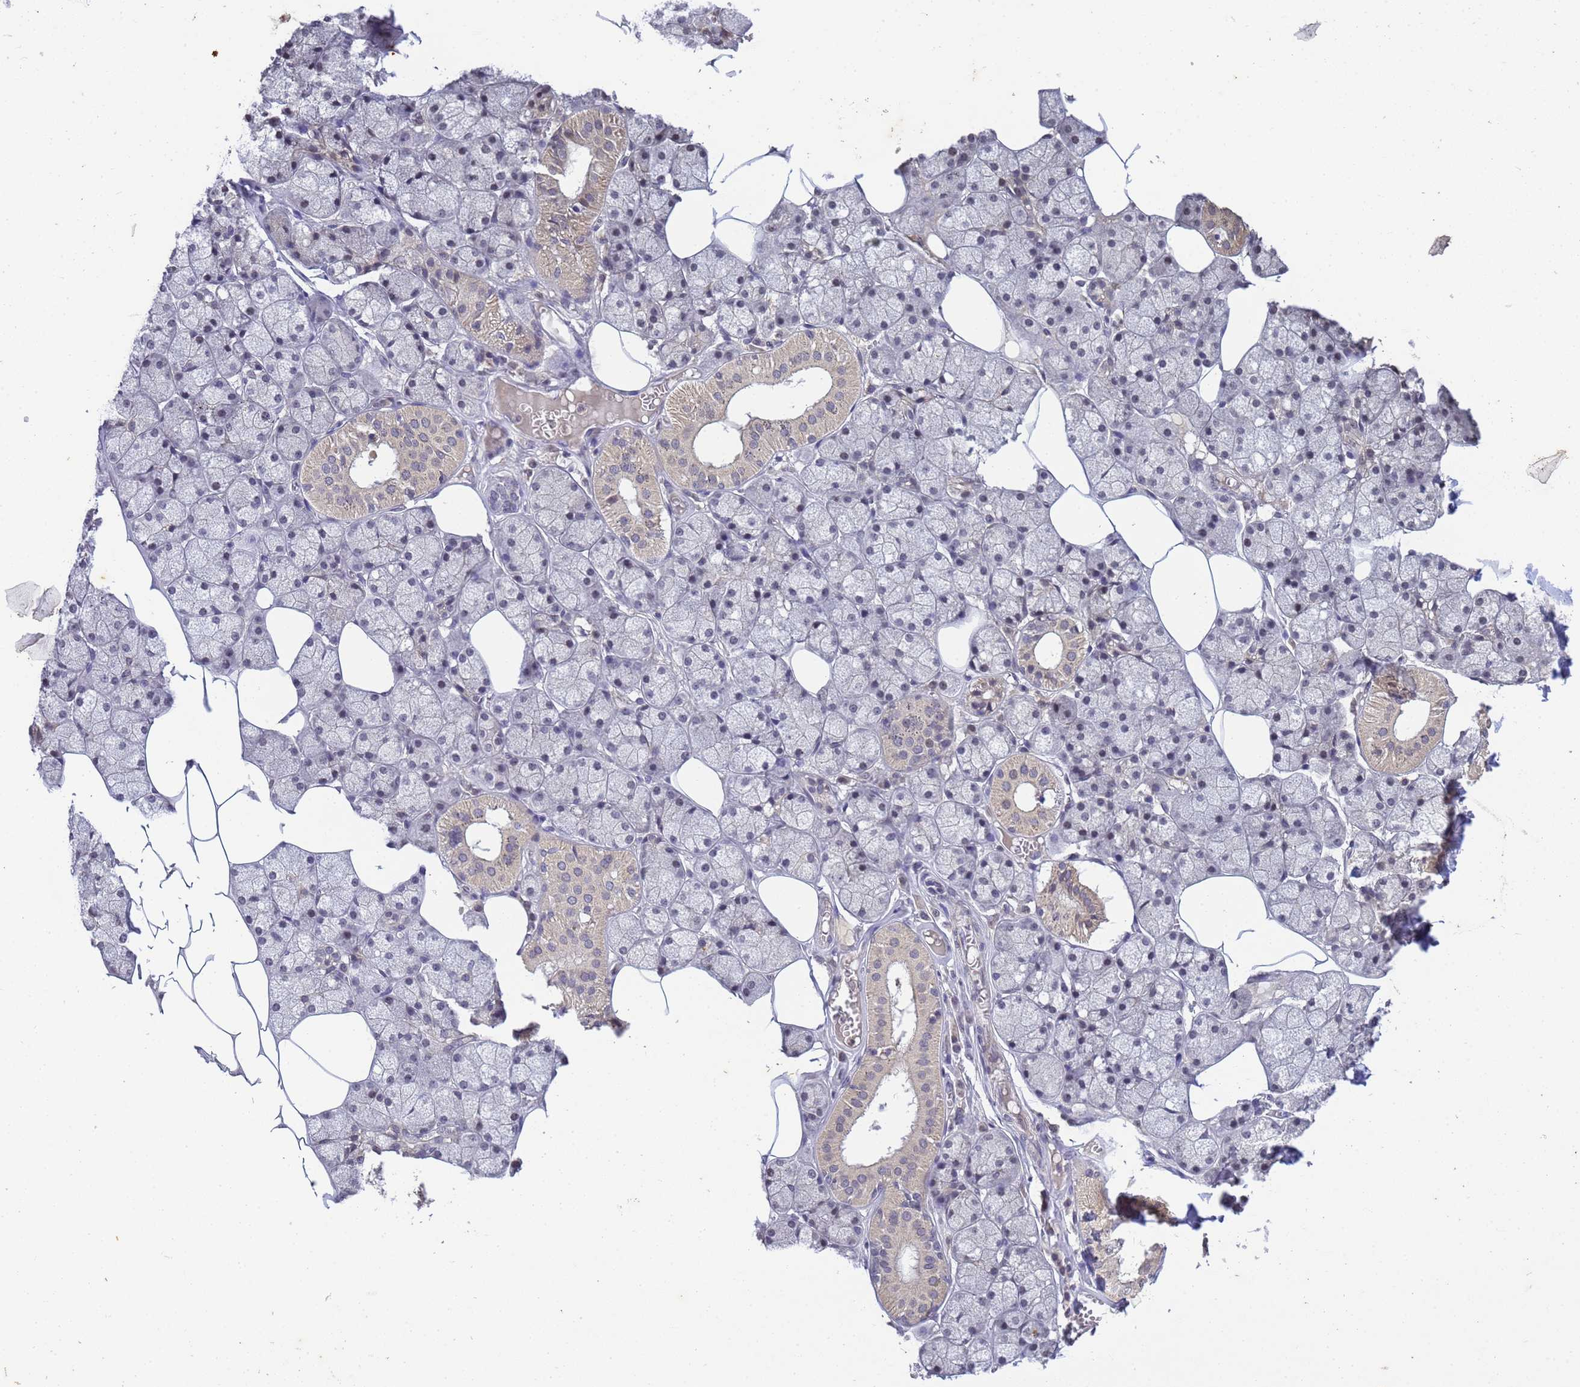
{"staining": {"intensity": "weak", "quantity": "<25%", "location": "cytoplasmic/membranous"}, "tissue": "salivary gland", "cell_type": "Glandular cells", "image_type": "normal", "snomed": [{"axis": "morphology", "description": "Normal tissue, NOS"}, {"axis": "topography", "description": "Salivary gland"}], "caption": "A histopathology image of human salivary gland is negative for staining in glandular cells. The staining is performed using DAB (3,3'-diaminobenzidine) brown chromogen with nuclei counter-stained in using hematoxylin.", "gene": "MYL7", "patient": {"sex": "male", "age": 62}}